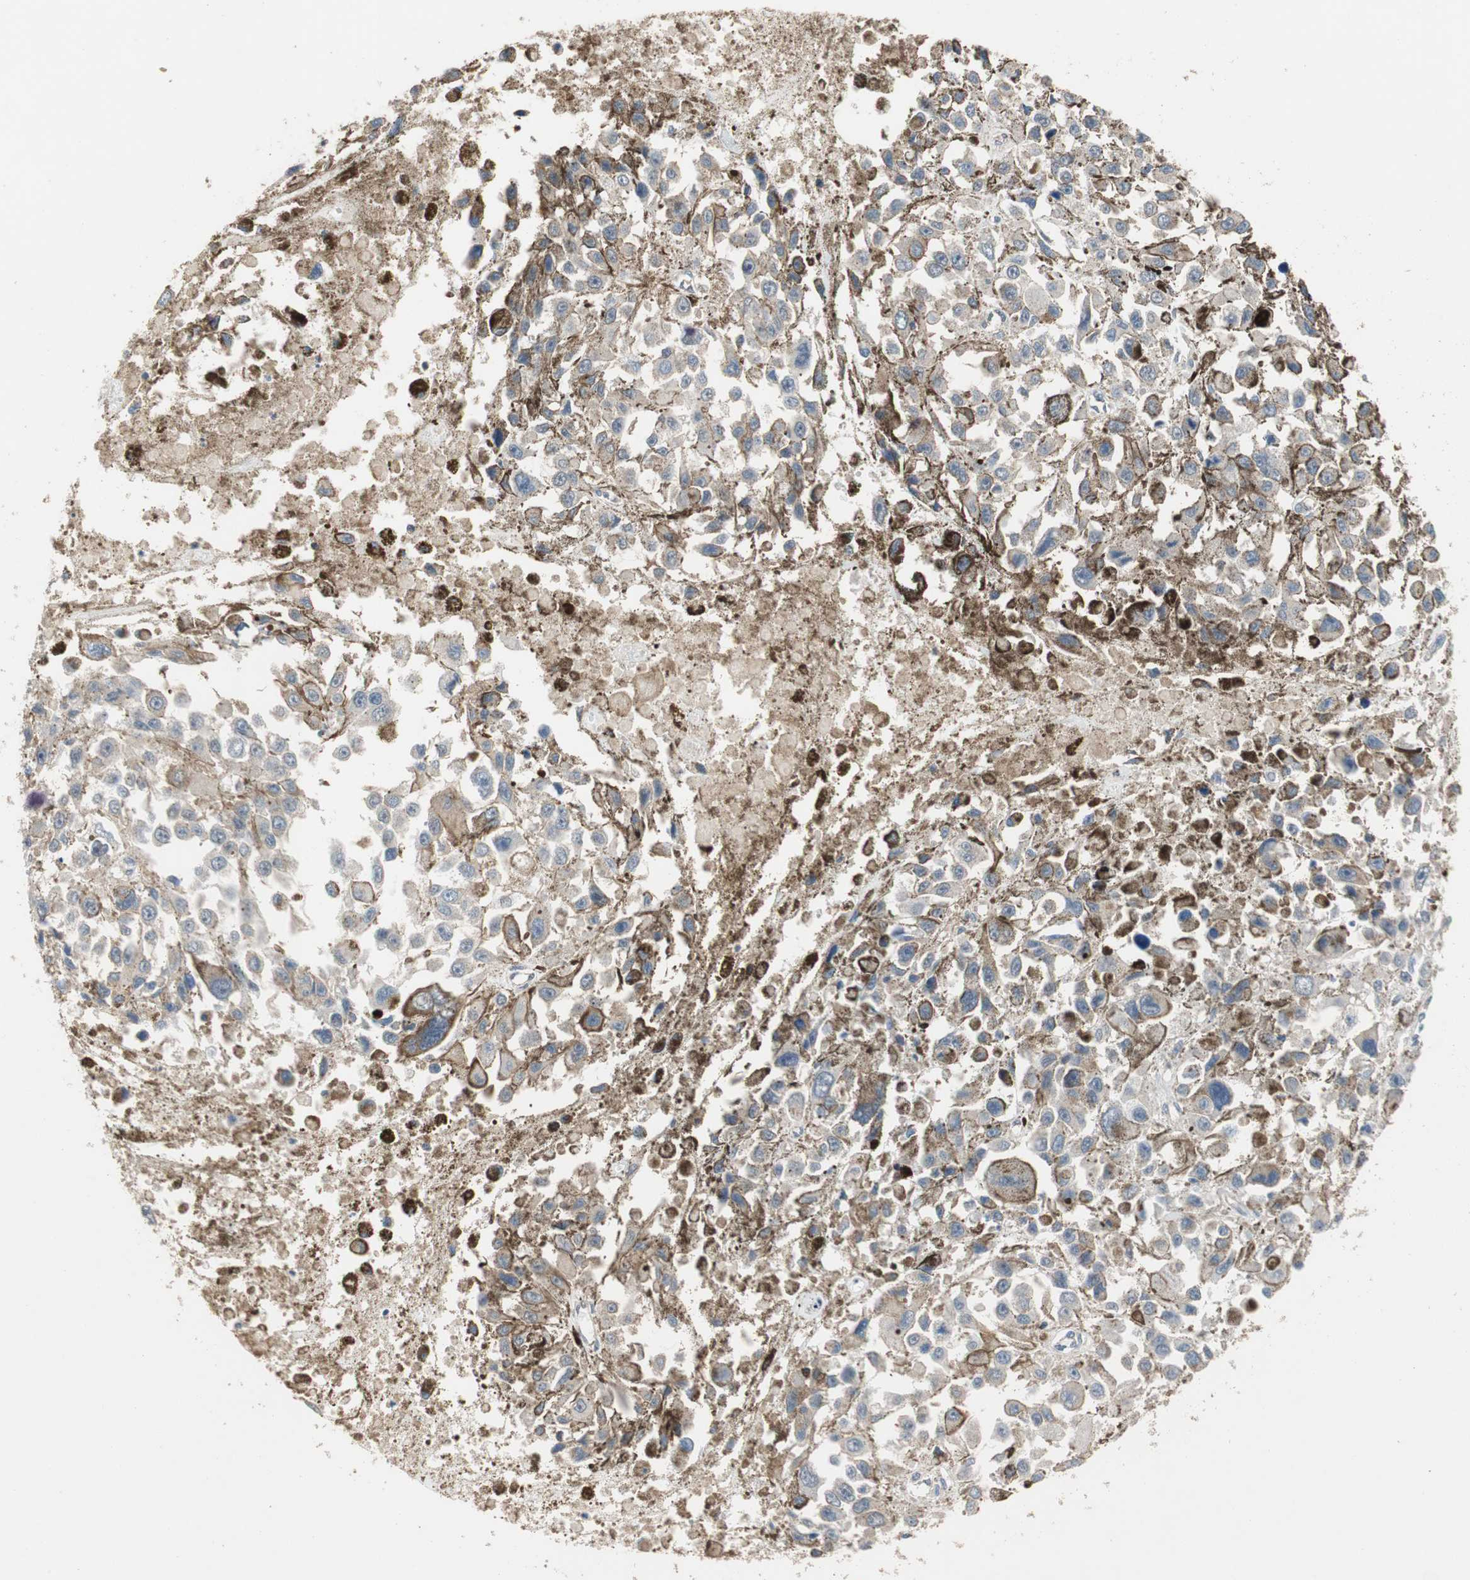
{"staining": {"intensity": "moderate", "quantity": "25%-75%", "location": "cytoplasmic/membranous"}, "tissue": "melanoma", "cell_type": "Tumor cells", "image_type": "cancer", "snomed": [{"axis": "morphology", "description": "Malignant melanoma, Metastatic site"}, {"axis": "topography", "description": "Lymph node"}], "caption": "Immunohistochemical staining of human malignant melanoma (metastatic site) shows medium levels of moderate cytoplasmic/membranous protein expression in approximately 25%-75% of tumor cells.", "gene": "MAP4K2", "patient": {"sex": "male", "age": 59}}